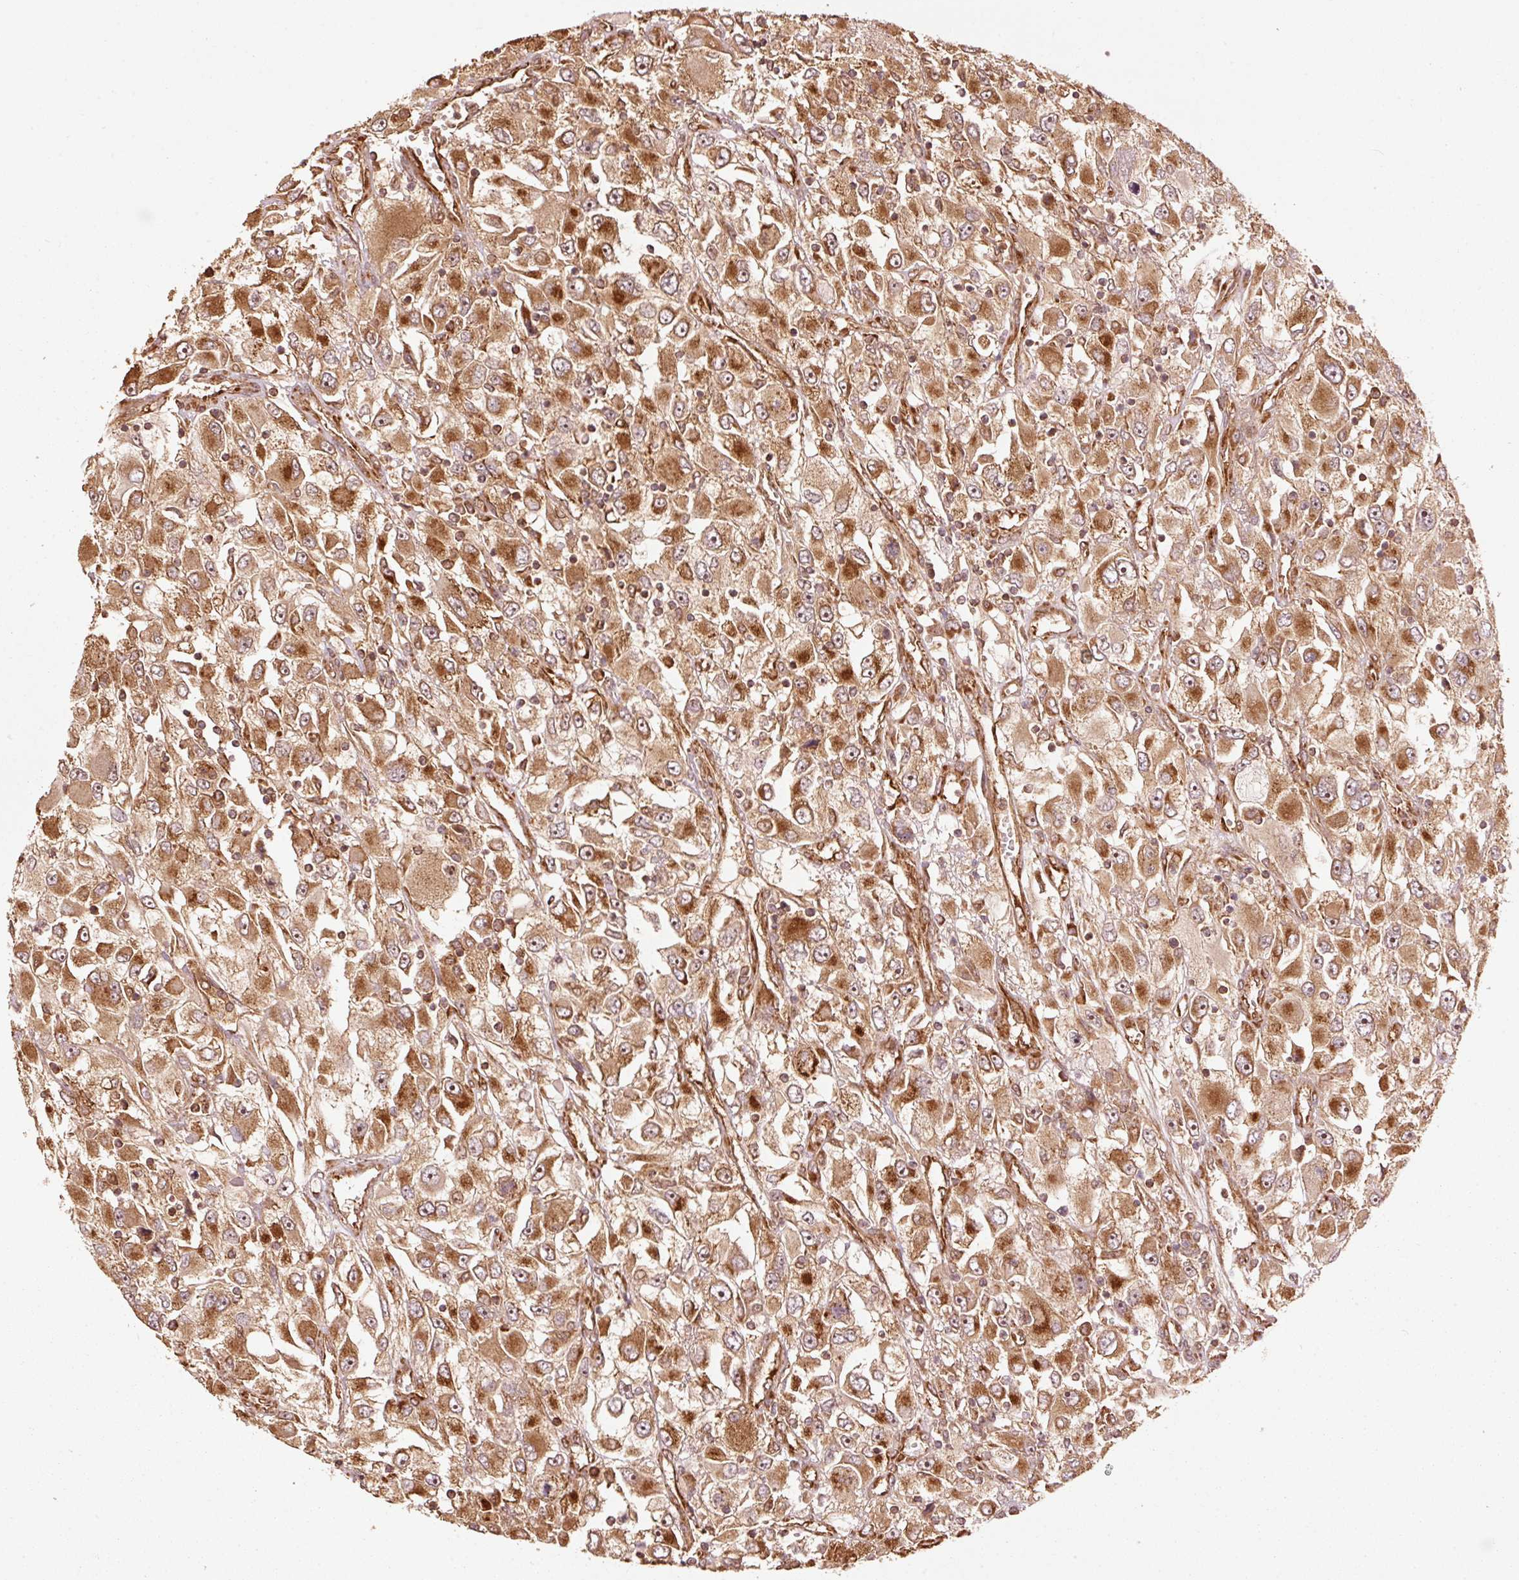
{"staining": {"intensity": "strong", "quantity": ">75%", "location": "cytoplasmic/membranous,nuclear"}, "tissue": "renal cancer", "cell_type": "Tumor cells", "image_type": "cancer", "snomed": [{"axis": "morphology", "description": "Adenocarcinoma, NOS"}, {"axis": "topography", "description": "Kidney"}], "caption": "Immunohistochemical staining of human adenocarcinoma (renal) demonstrates strong cytoplasmic/membranous and nuclear protein expression in about >75% of tumor cells.", "gene": "MRPL16", "patient": {"sex": "female", "age": 52}}